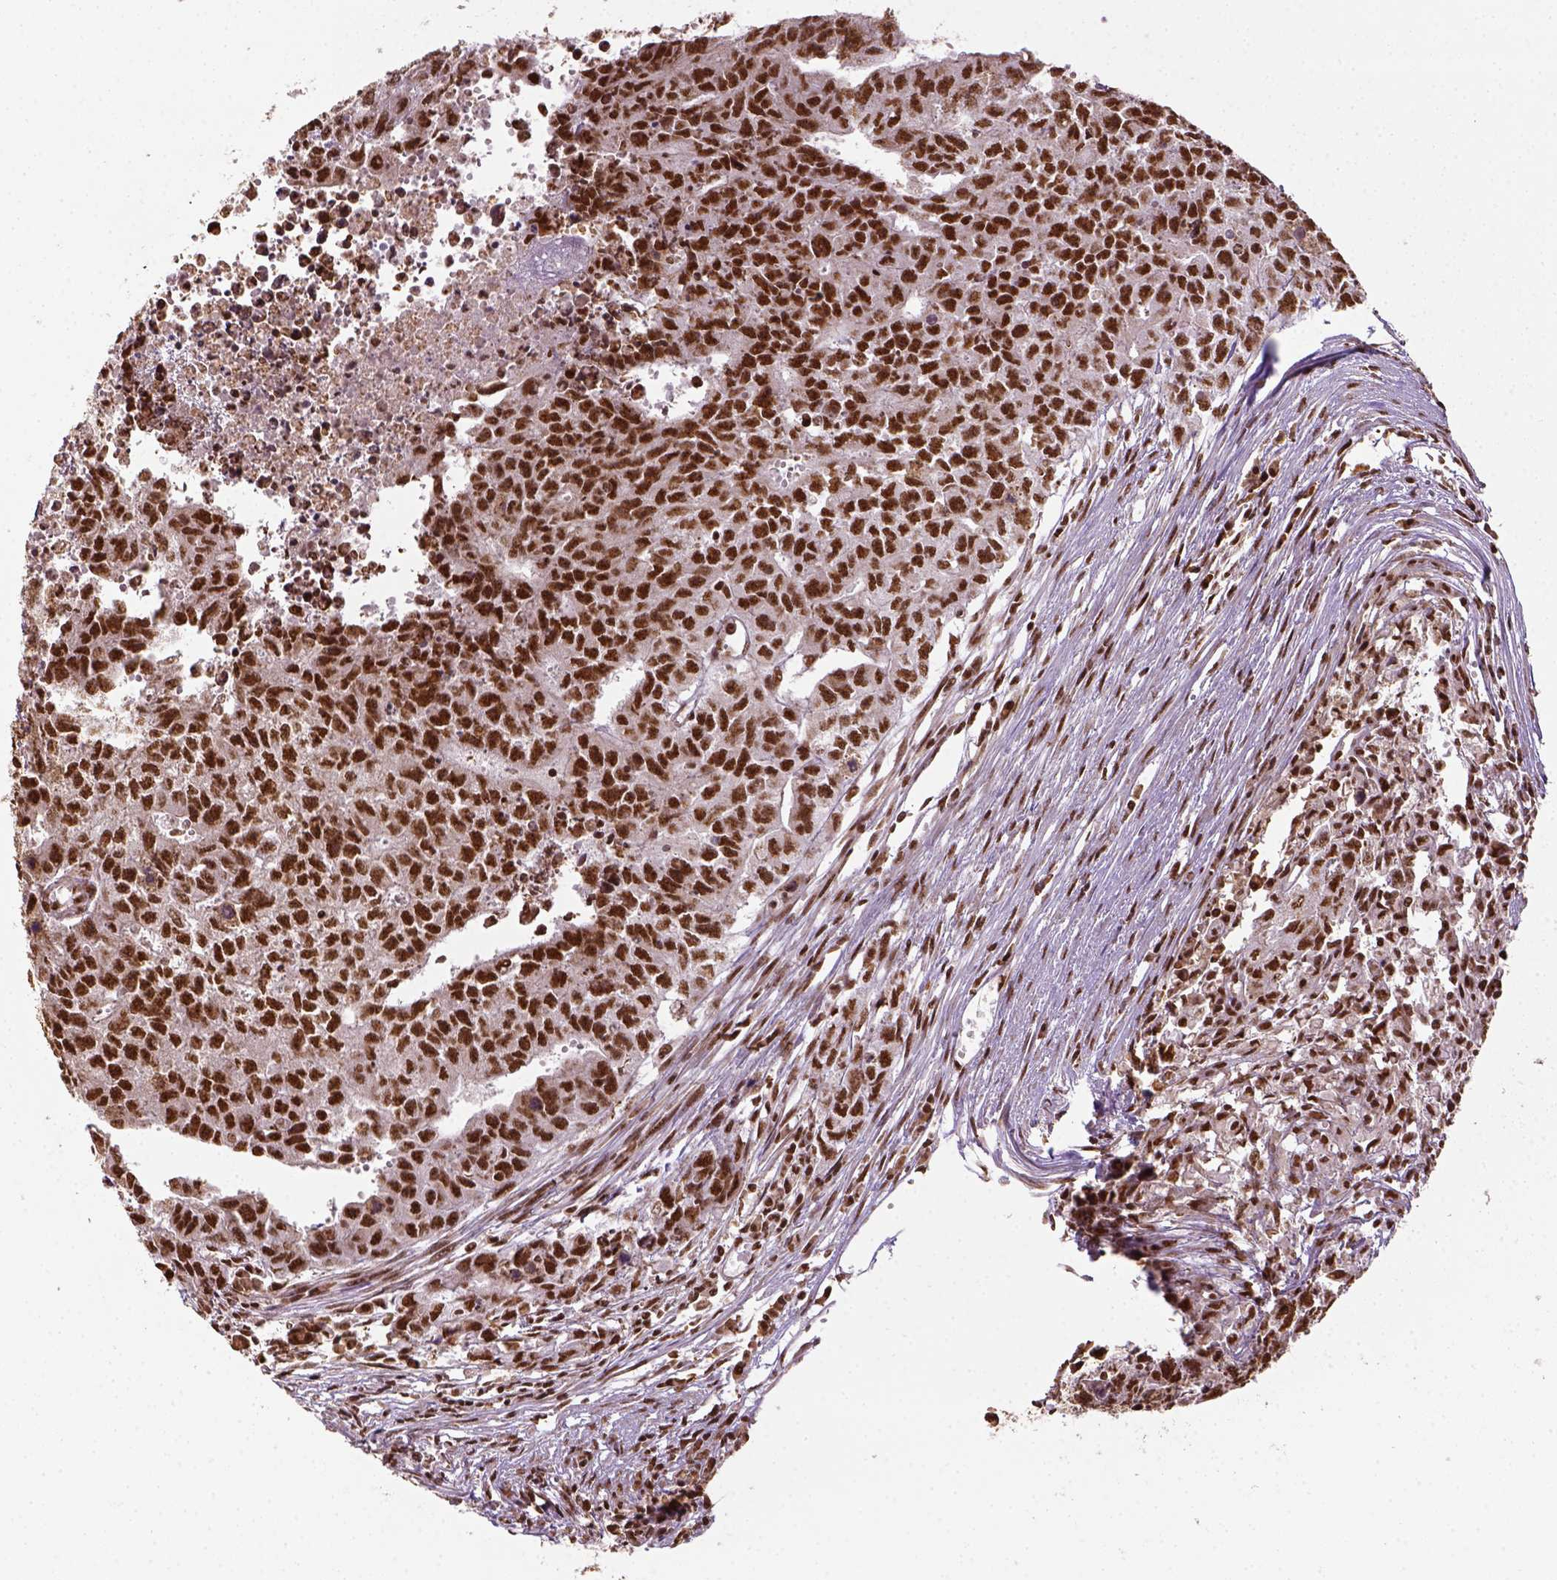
{"staining": {"intensity": "strong", "quantity": ">75%", "location": "nuclear"}, "tissue": "testis cancer", "cell_type": "Tumor cells", "image_type": "cancer", "snomed": [{"axis": "morphology", "description": "Carcinoma, Embryonal, NOS"}, {"axis": "morphology", "description": "Teratoma, malignant, NOS"}, {"axis": "topography", "description": "Testis"}], "caption": "A brown stain shows strong nuclear staining of a protein in embryonal carcinoma (testis) tumor cells. (Brightfield microscopy of DAB IHC at high magnification).", "gene": "CCAR1", "patient": {"sex": "male", "age": 24}}